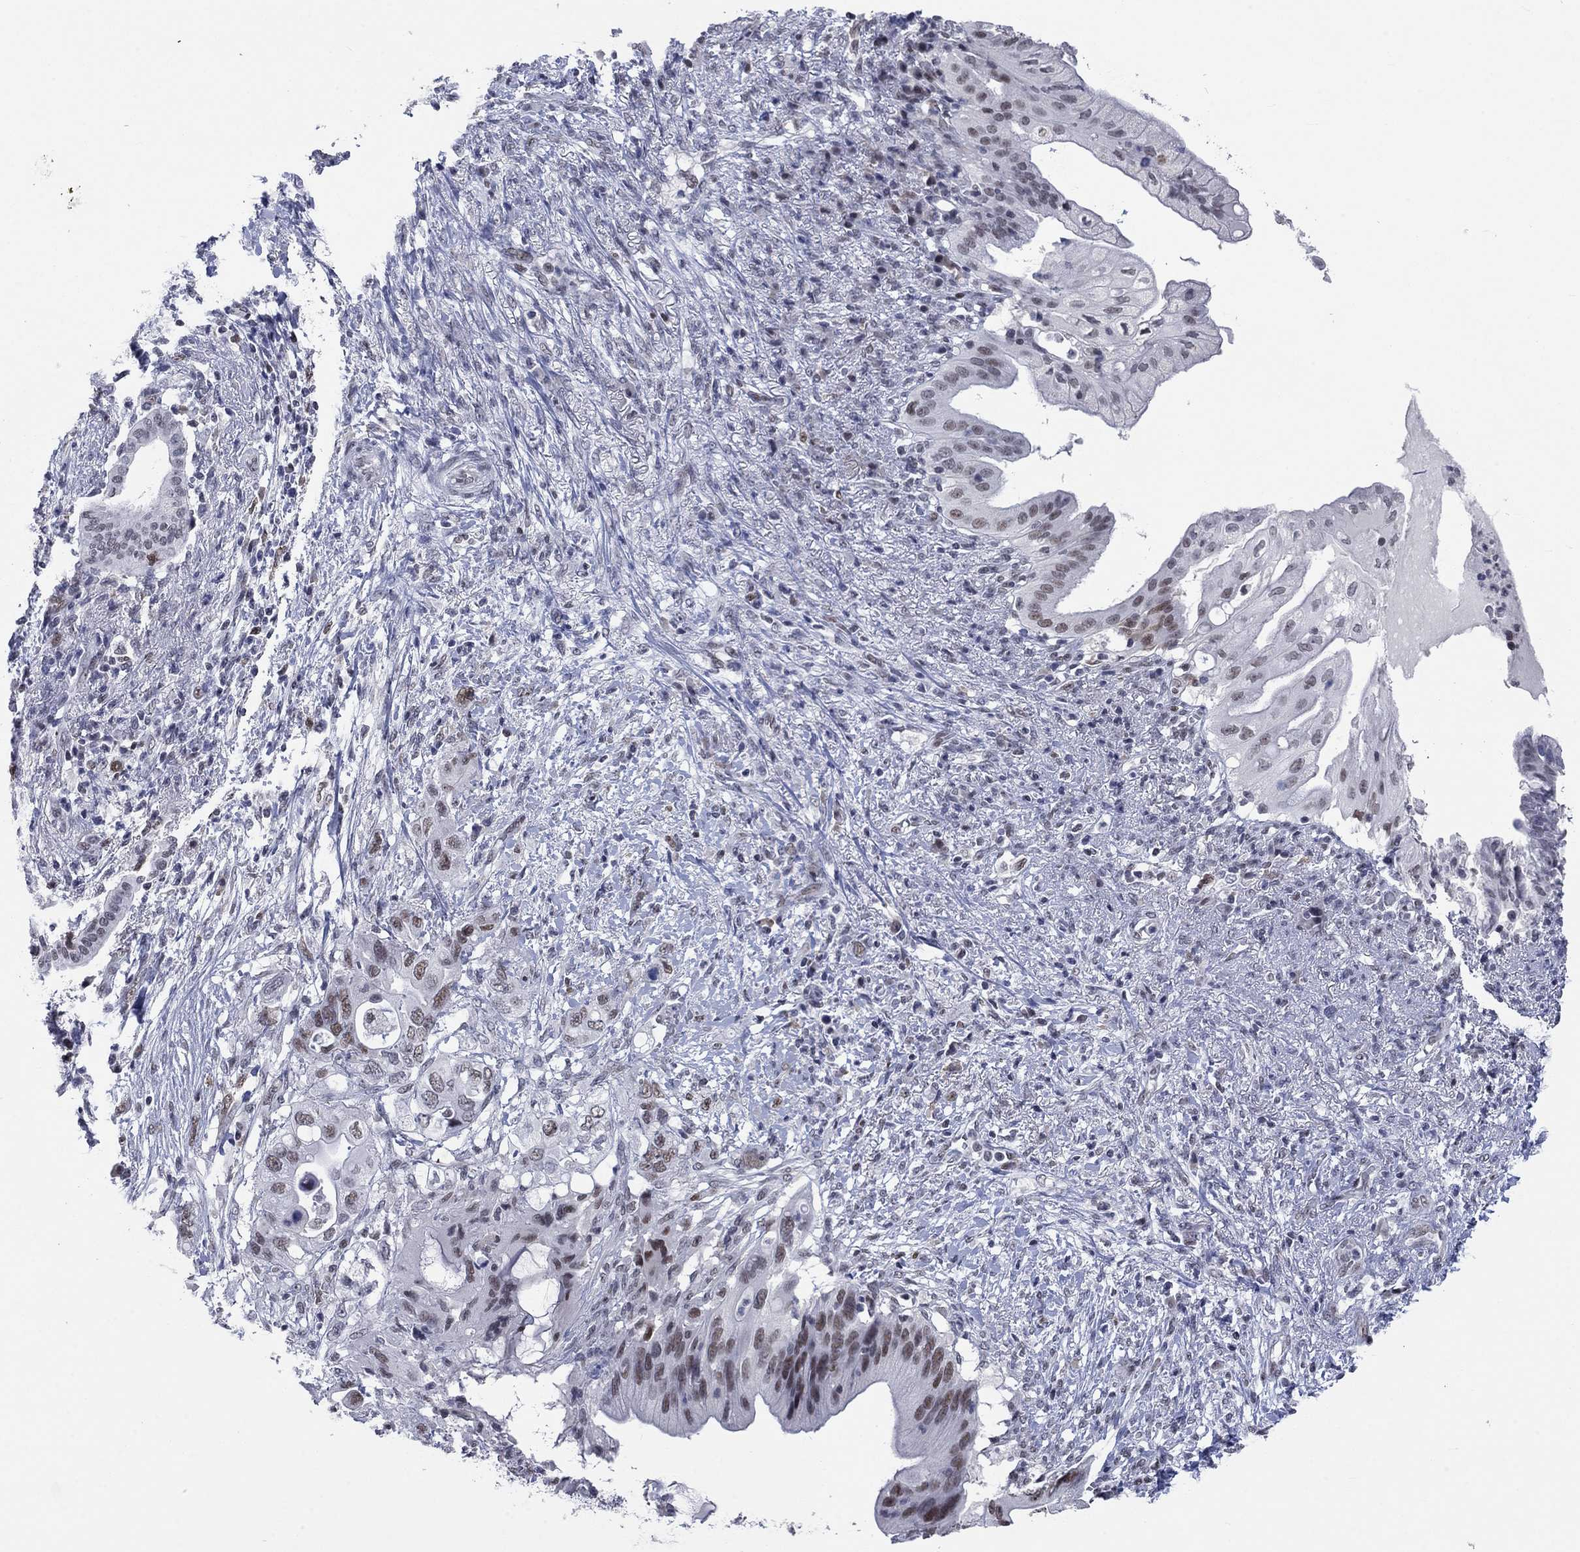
{"staining": {"intensity": "moderate", "quantity": "<25%", "location": "nuclear"}, "tissue": "pancreatic cancer", "cell_type": "Tumor cells", "image_type": "cancer", "snomed": [{"axis": "morphology", "description": "Adenocarcinoma, NOS"}, {"axis": "topography", "description": "Pancreas"}], "caption": "Brown immunohistochemical staining in pancreatic cancer demonstrates moderate nuclear positivity in approximately <25% of tumor cells. The staining is performed using DAB brown chromogen to label protein expression. The nuclei are counter-stained blue using hematoxylin.", "gene": "HCFC1", "patient": {"sex": "female", "age": 72}}